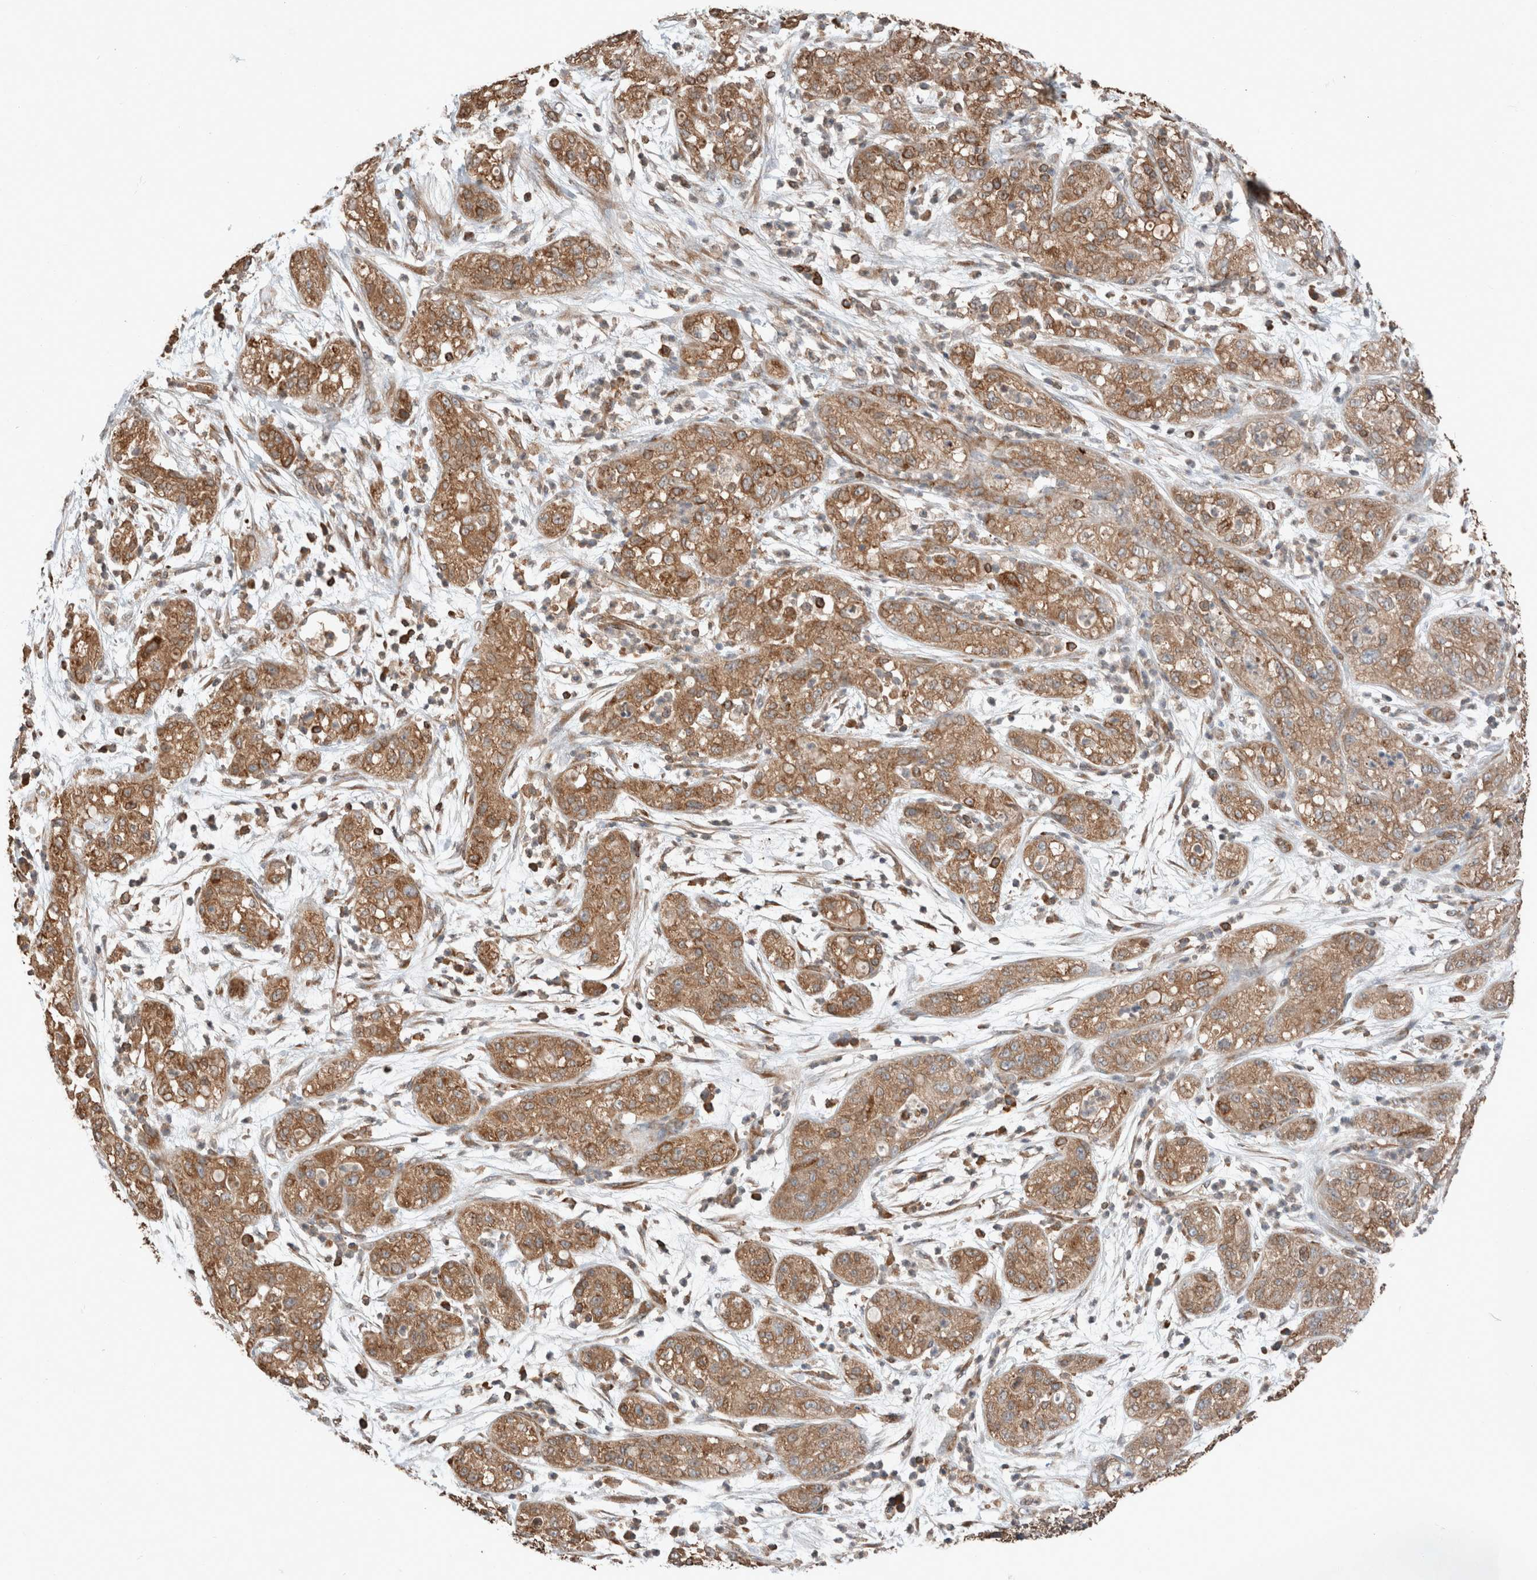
{"staining": {"intensity": "moderate", "quantity": ">75%", "location": "cytoplasmic/membranous"}, "tissue": "pancreatic cancer", "cell_type": "Tumor cells", "image_type": "cancer", "snomed": [{"axis": "morphology", "description": "Adenocarcinoma, NOS"}, {"axis": "topography", "description": "Pancreas"}], "caption": "A medium amount of moderate cytoplasmic/membranous positivity is present in about >75% of tumor cells in pancreatic adenocarcinoma tissue. The protein of interest is stained brown, and the nuclei are stained in blue (DAB (3,3'-diaminobenzidine) IHC with brightfield microscopy, high magnification).", "gene": "ERAP2", "patient": {"sex": "female", "age": 78}}